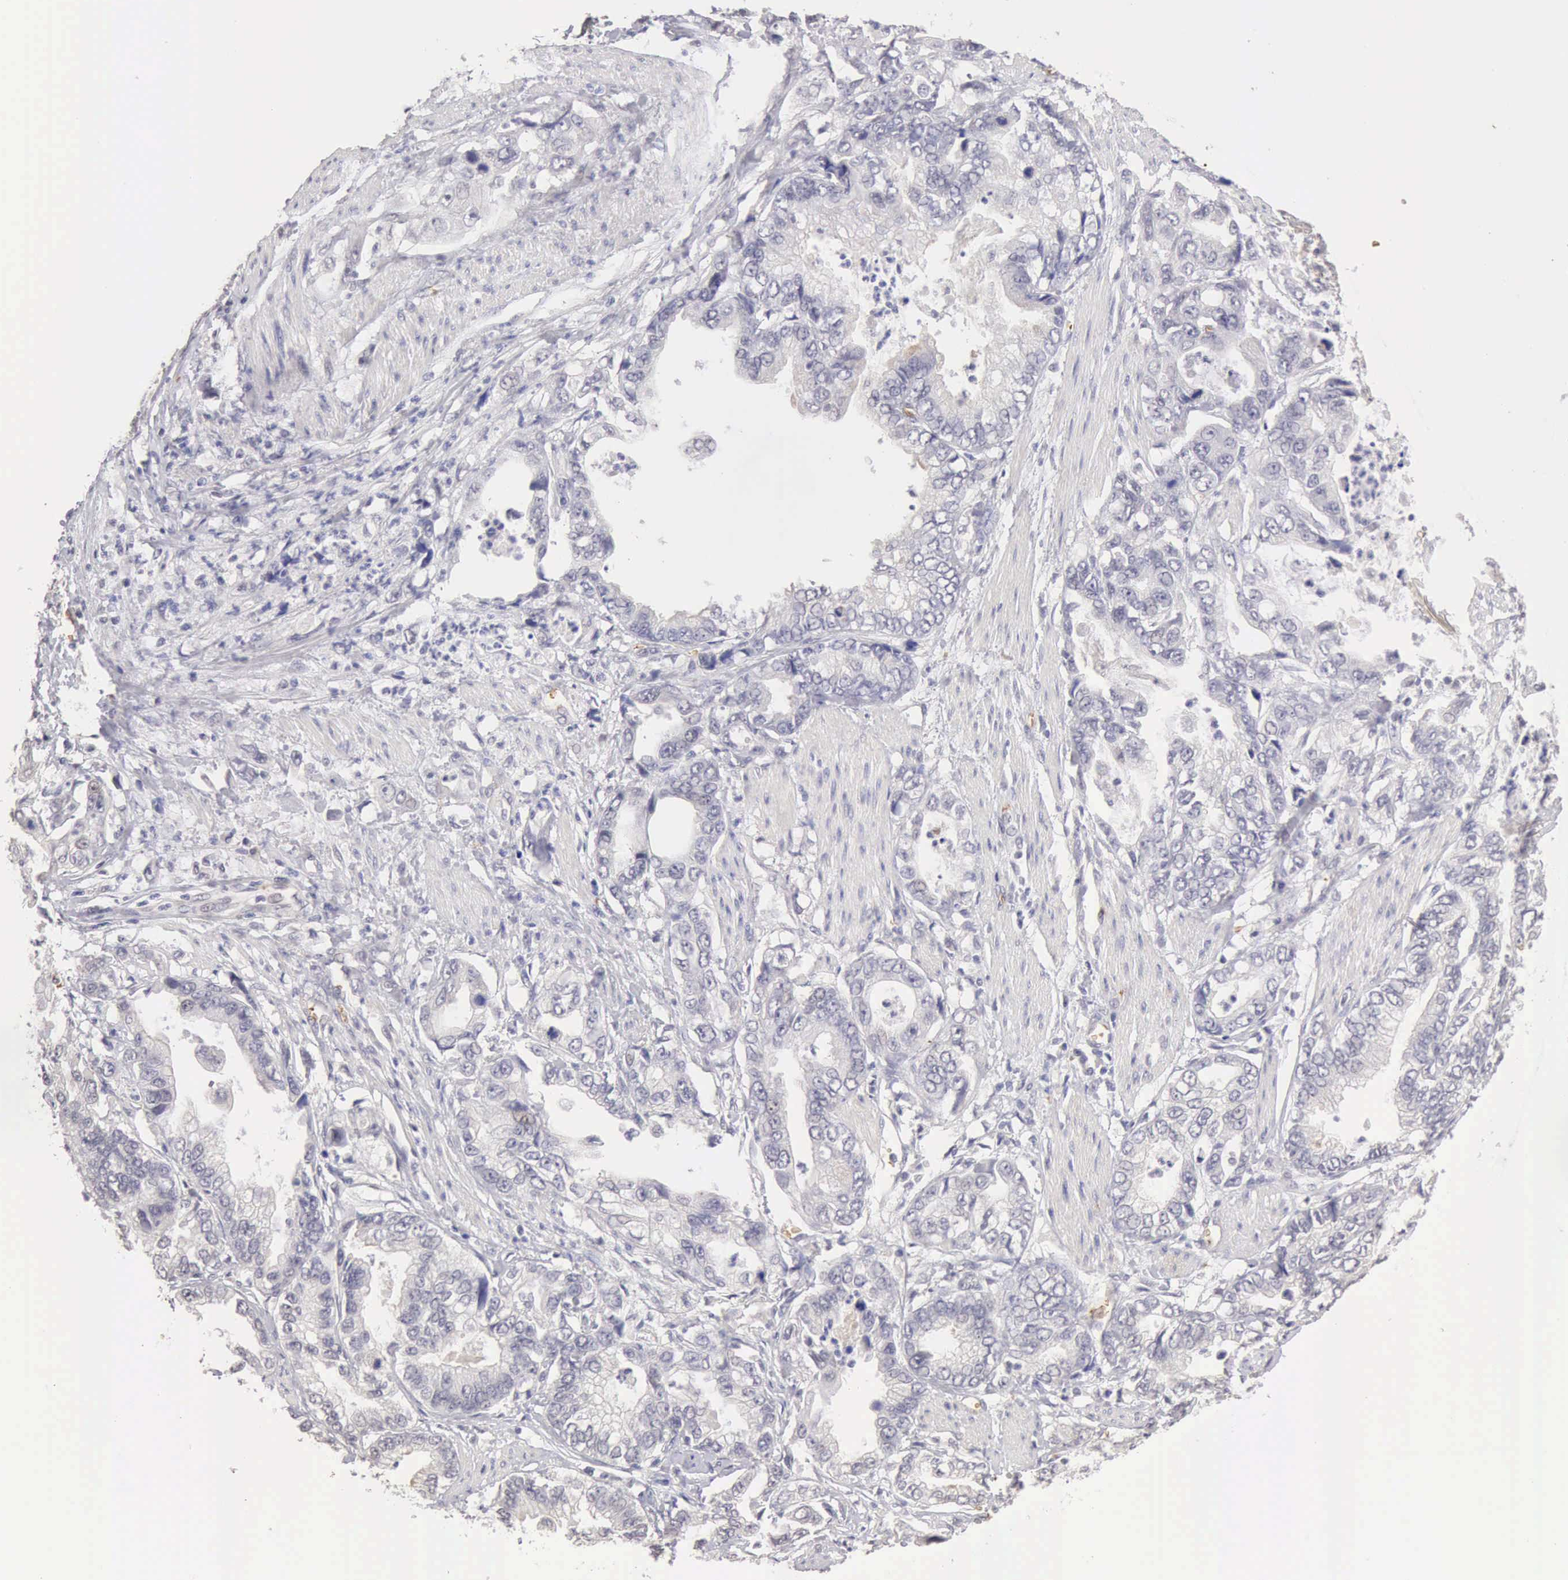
{"staining": {"intensity": "negative", "quantity": "none", "location": "none"}, "tissue": "stomach cancer", "cell_type": "Tumor cells", "image_type": "cancer", "snomed": [{"axis": "morphology", "description": "Adenocarcinoma, NOS"}, {"axis": "topography", "description": "Pancreas"}, {"axis": "topography", "description": "Stomach, upper"}], "caption": "IHC micrograph of human adenocarcinoma (stomach) stained for a protein (brown), which reveals no expression in tumor cells.", "gene": "CFI", "patient": {"sex": "male", "age": 77}}